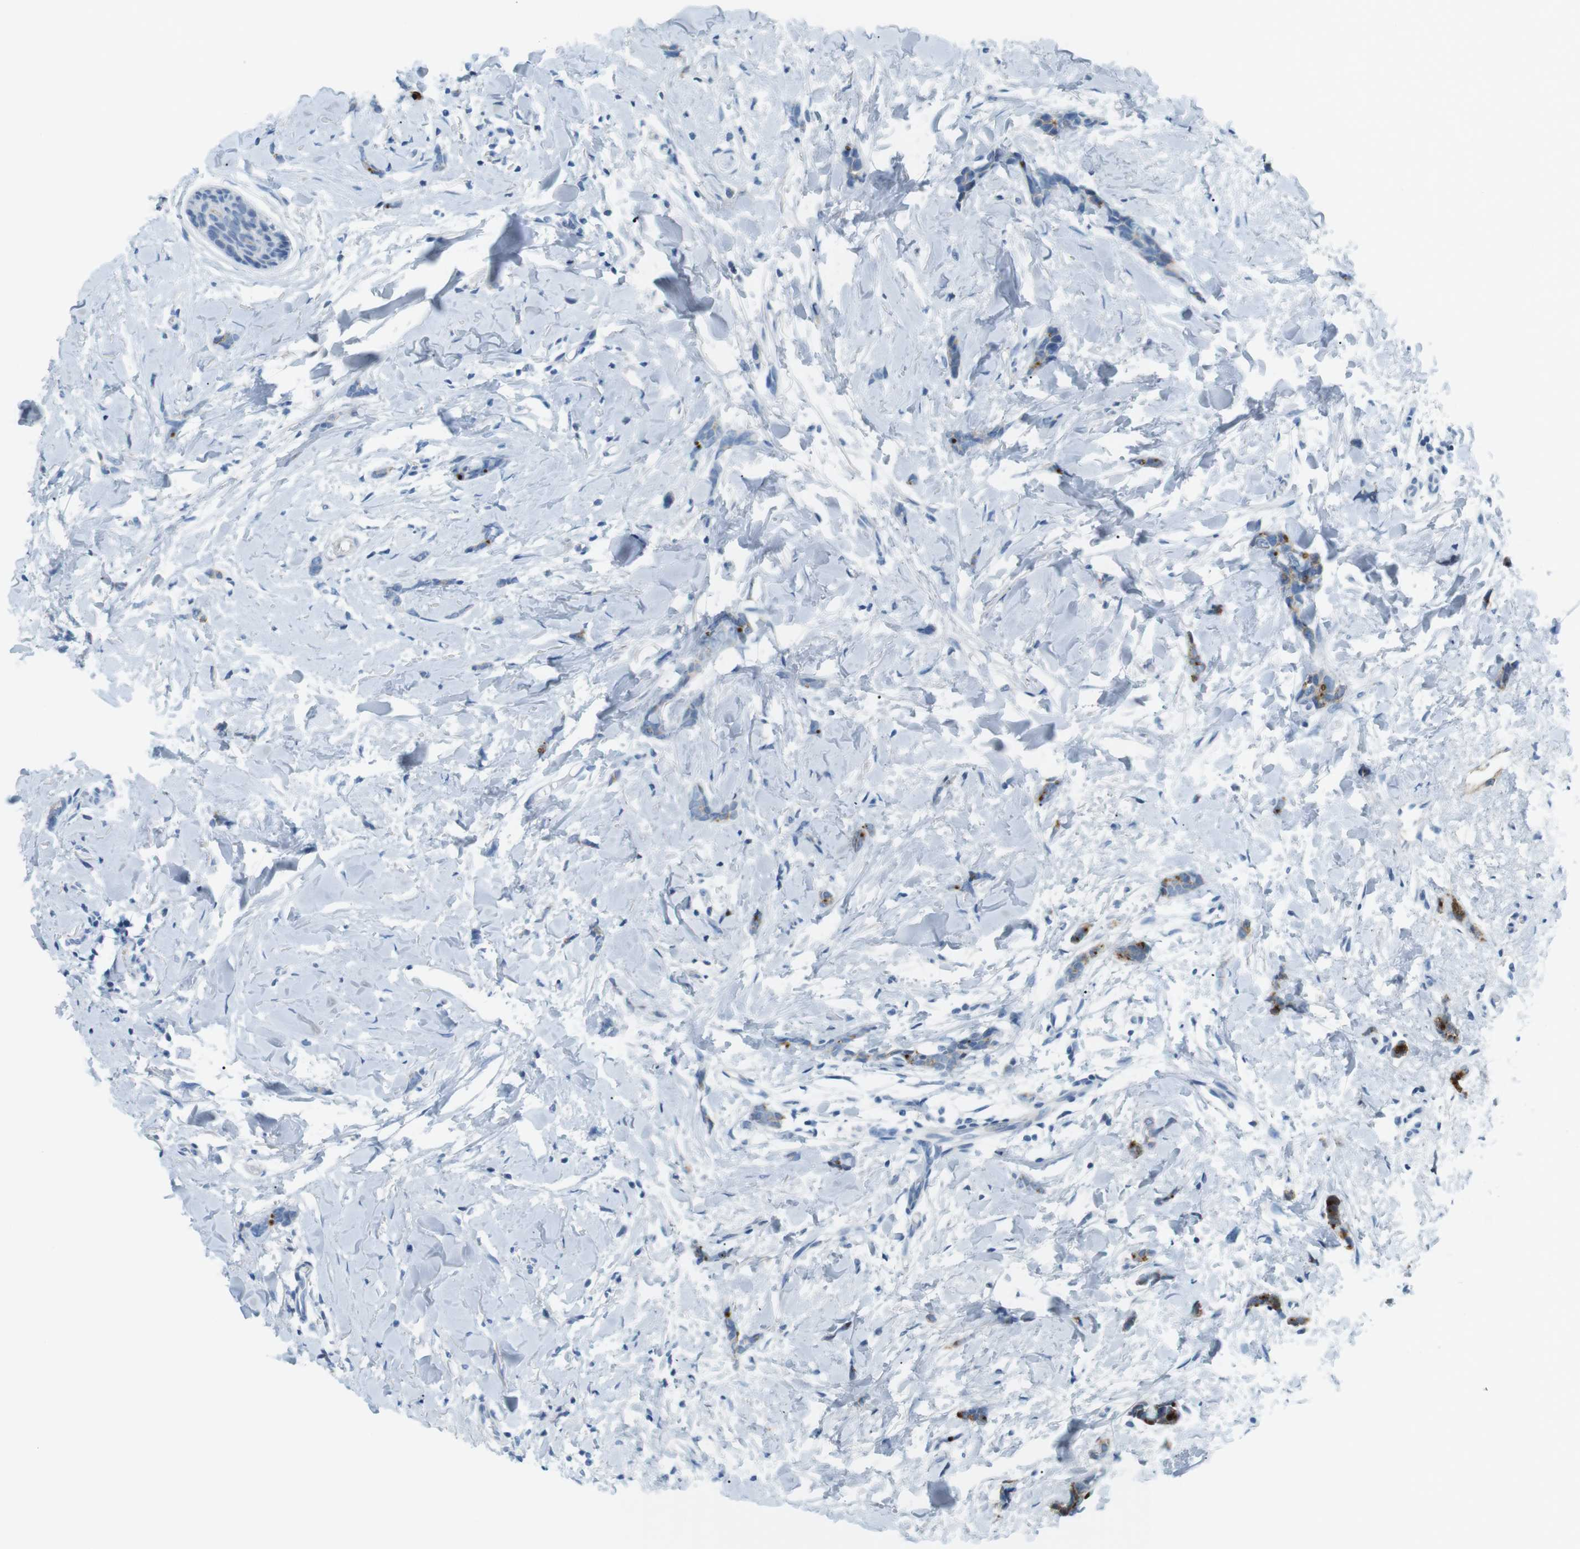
{"staining": {"intensity": "strong", "quantity": "<25%", "location": "cytoplasmic/membranous"}, "tissue": "breast cancer", "cell_type": "Tumor cells", "image_type": "cancer", "snomed": [{"axis": "morphology", "description": "Lobular carcinoma"}, {"axis": "topography", "description": "Skin"}, {"axis": "topography", "description": "Breast"}], "caption": "Tumor cells display medium levels of strong cytoplasmic/membranous staining in approximately <25% of cells in human lobular carcinoma (breast).", "gene": "AZGP1", "patient": {"sex": "female", "age": 46}}